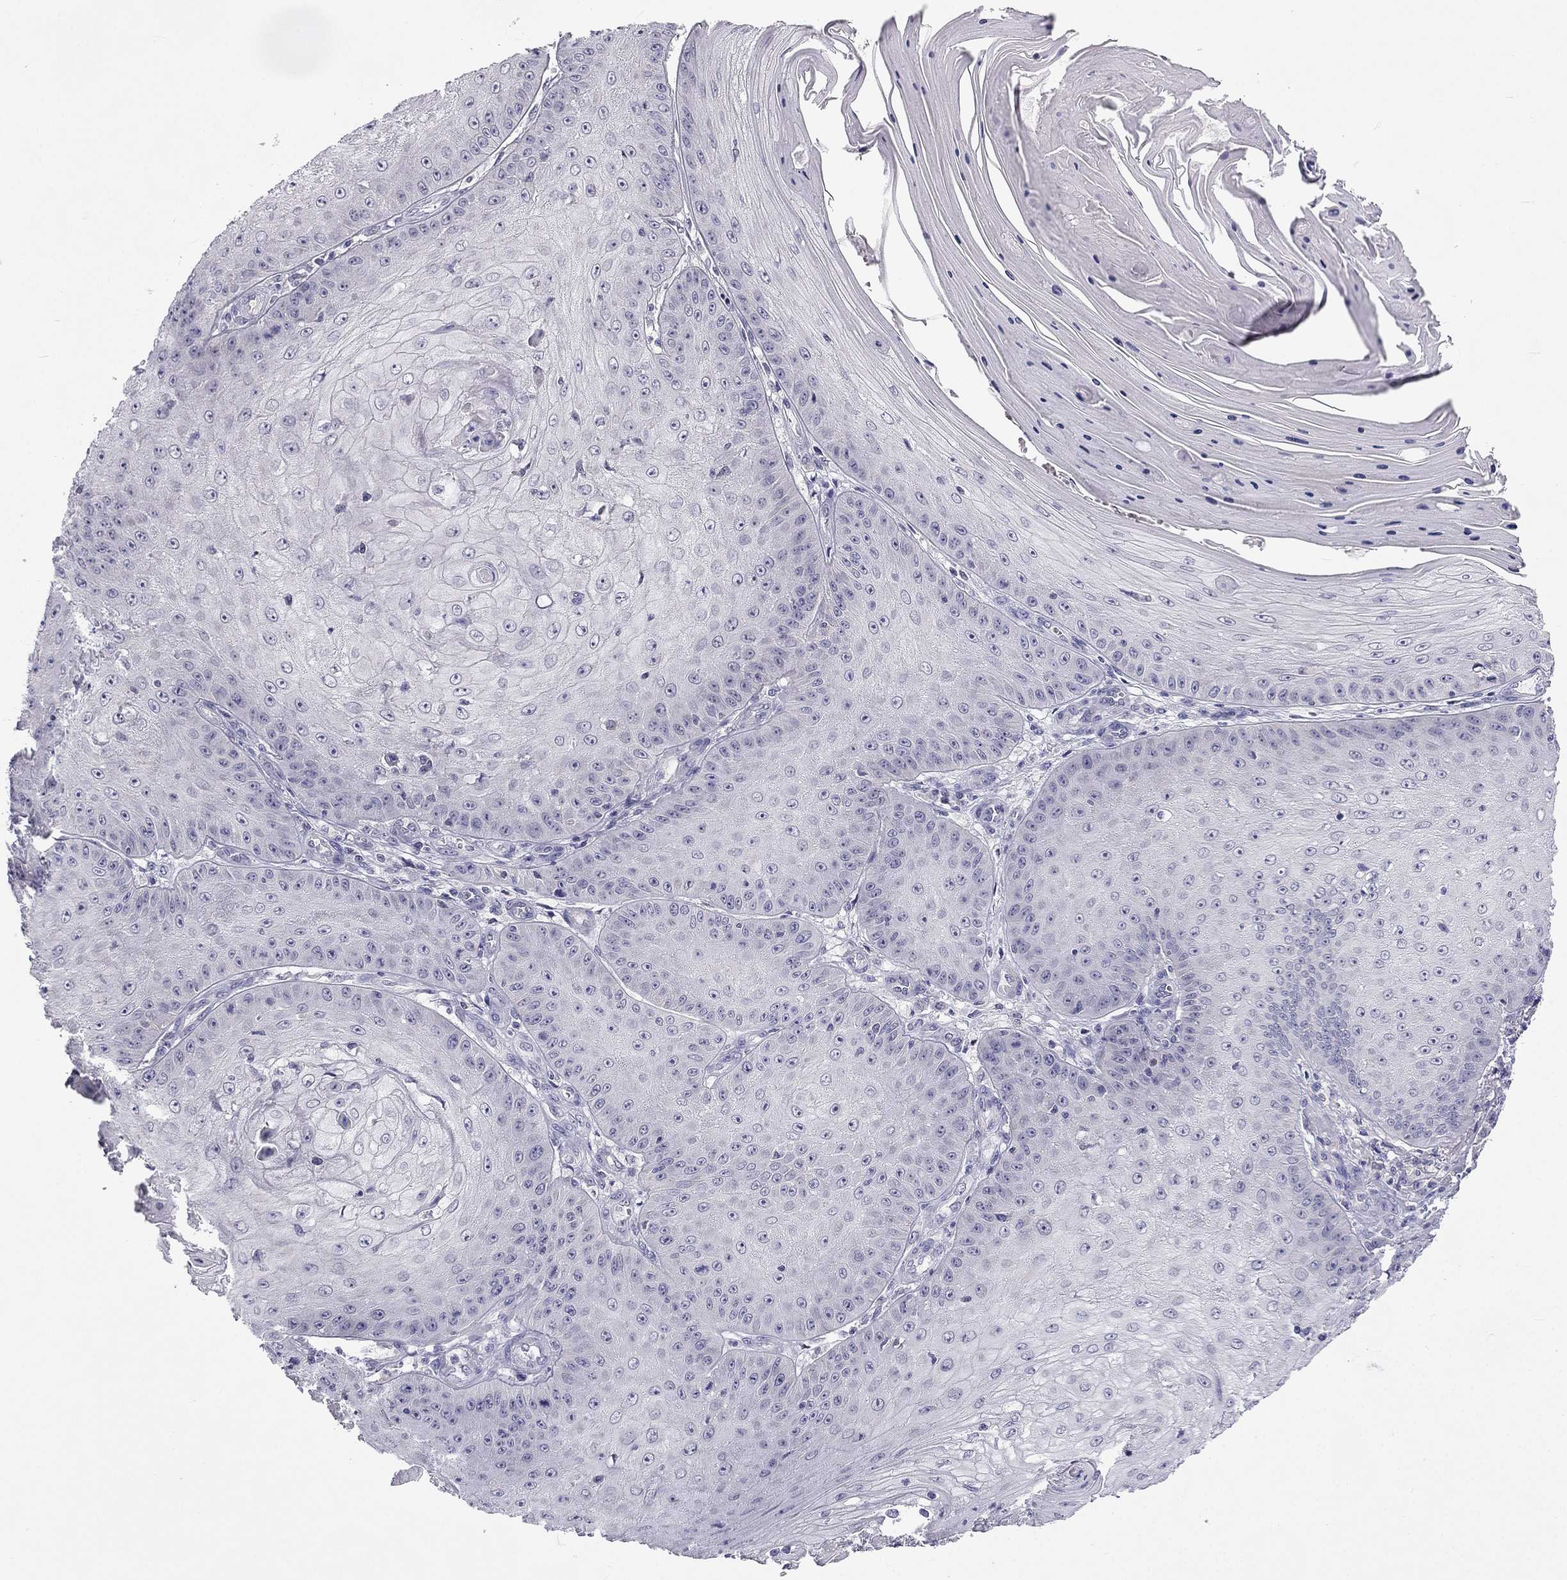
{"staining": {"intensity": "negative", "quantity": "none", "location": "none"}, "tissue": "skin cancer", "cell_type": "Tumor cells", "image_type": "cancer", "snomed": [{"axis": "morphology", "description": "Squamous cell carcinoma, NOS"}, {"axis": "topography", "description": "Skin"}], "caption": "This is an IHC photomicrograph of human squamous cell carcinoma (skin). There is no staining in tumor cells.", "gene": "C5orf49", "patient": {"sex": "male", "age": 70}}